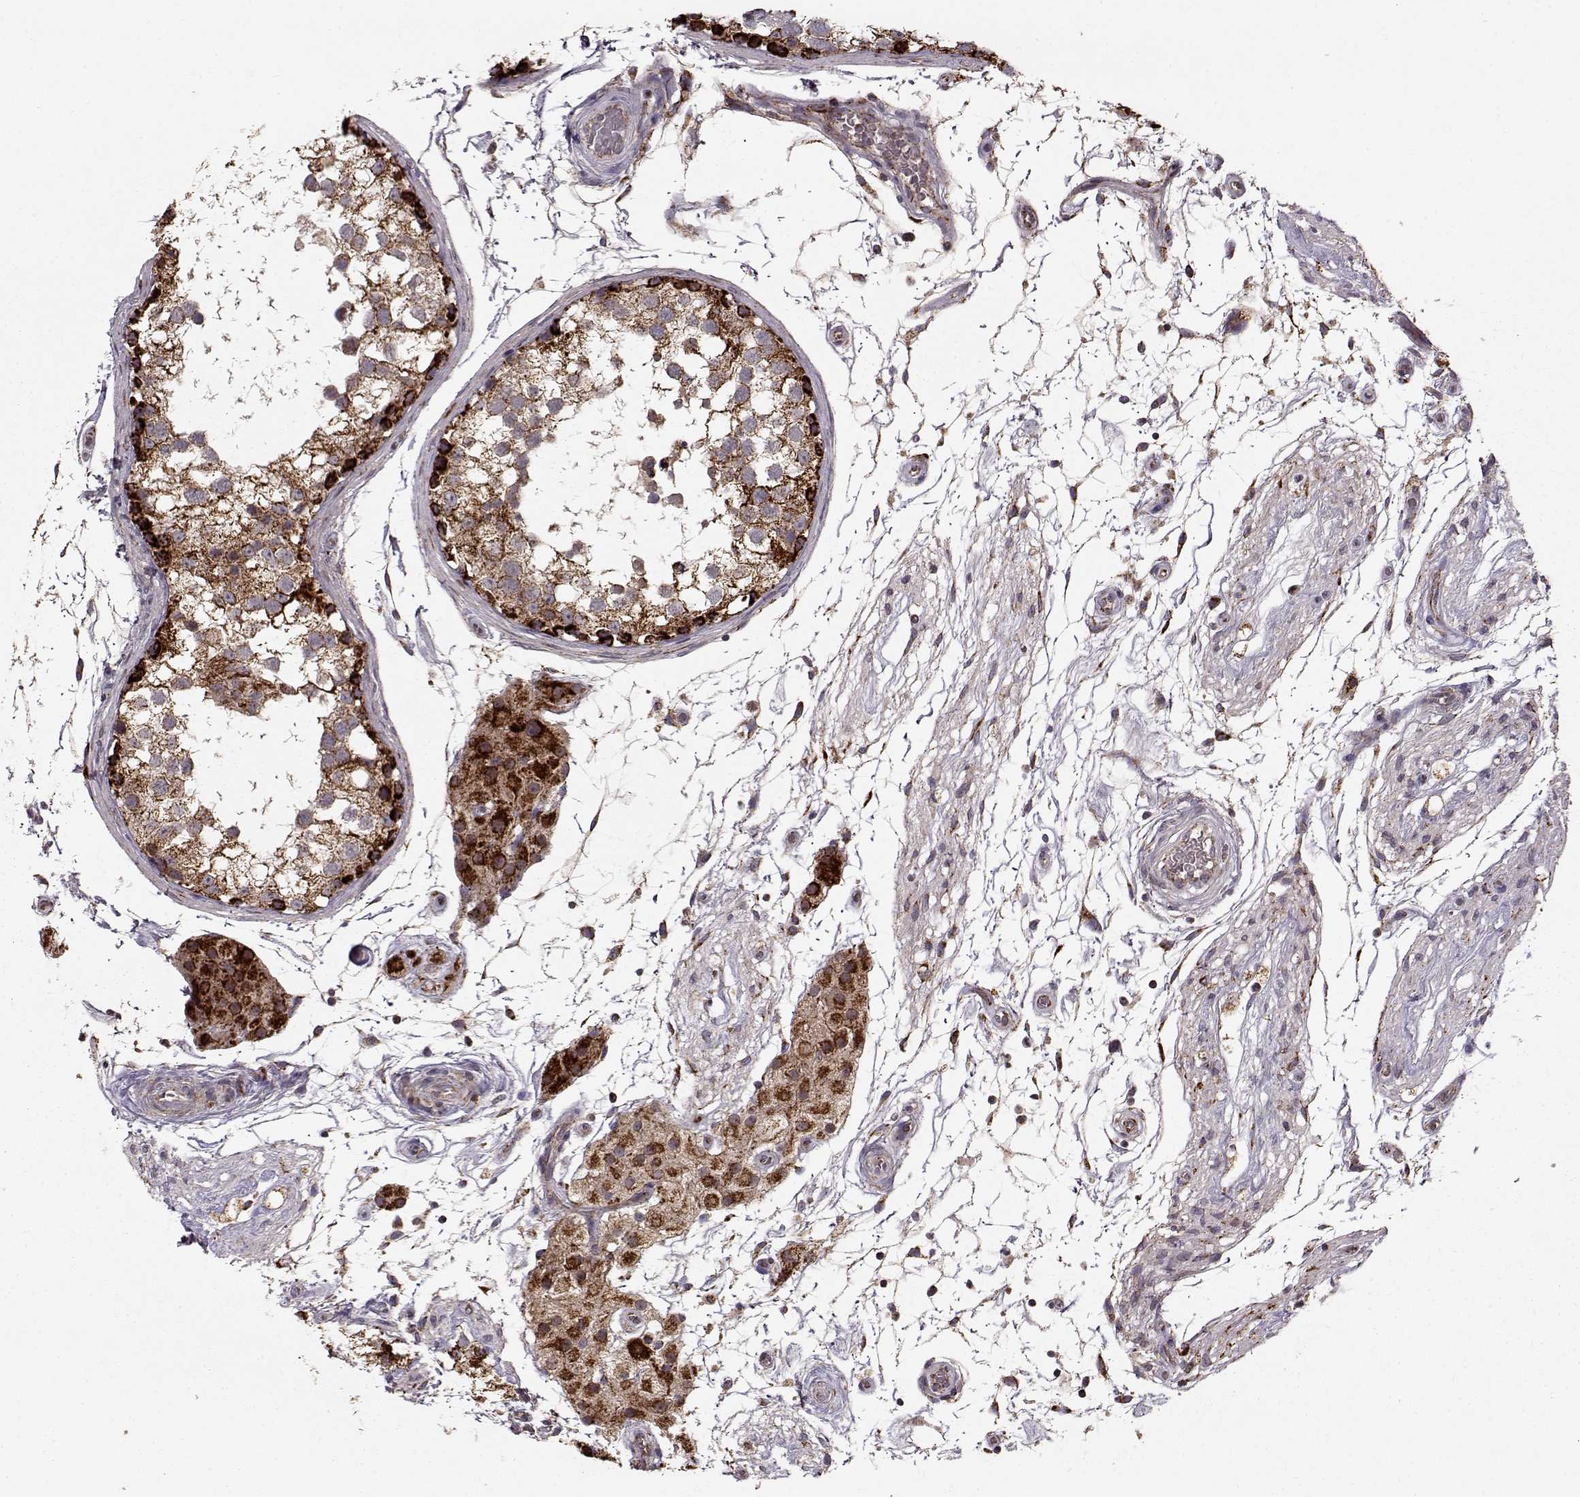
{"staining": {"intensity": "strong", "quantity": ">75%", "location": "cytoplasmic/membranous"}, "tissue": "testis", "cell_type": "Cells in seminiferous ducts", "image_type": "normal", "snomed": [{"axis": "morphology", "description": "Normal tissue, NOS"}, {"axis": "morphology", "description": "Seminoma, NOS"}, {"axis": "topography", "description": "Testis"}], "caption": "Immunohistochemistry micrograph of benign human testis stained for a protein (brown), which reveals high levels of strong cytoplasmic/membranous expression in approximately >75% of cells in seminiferous ducts.", "gene": "CMTM3", "patient": {"sex": "male", "age": 65}}